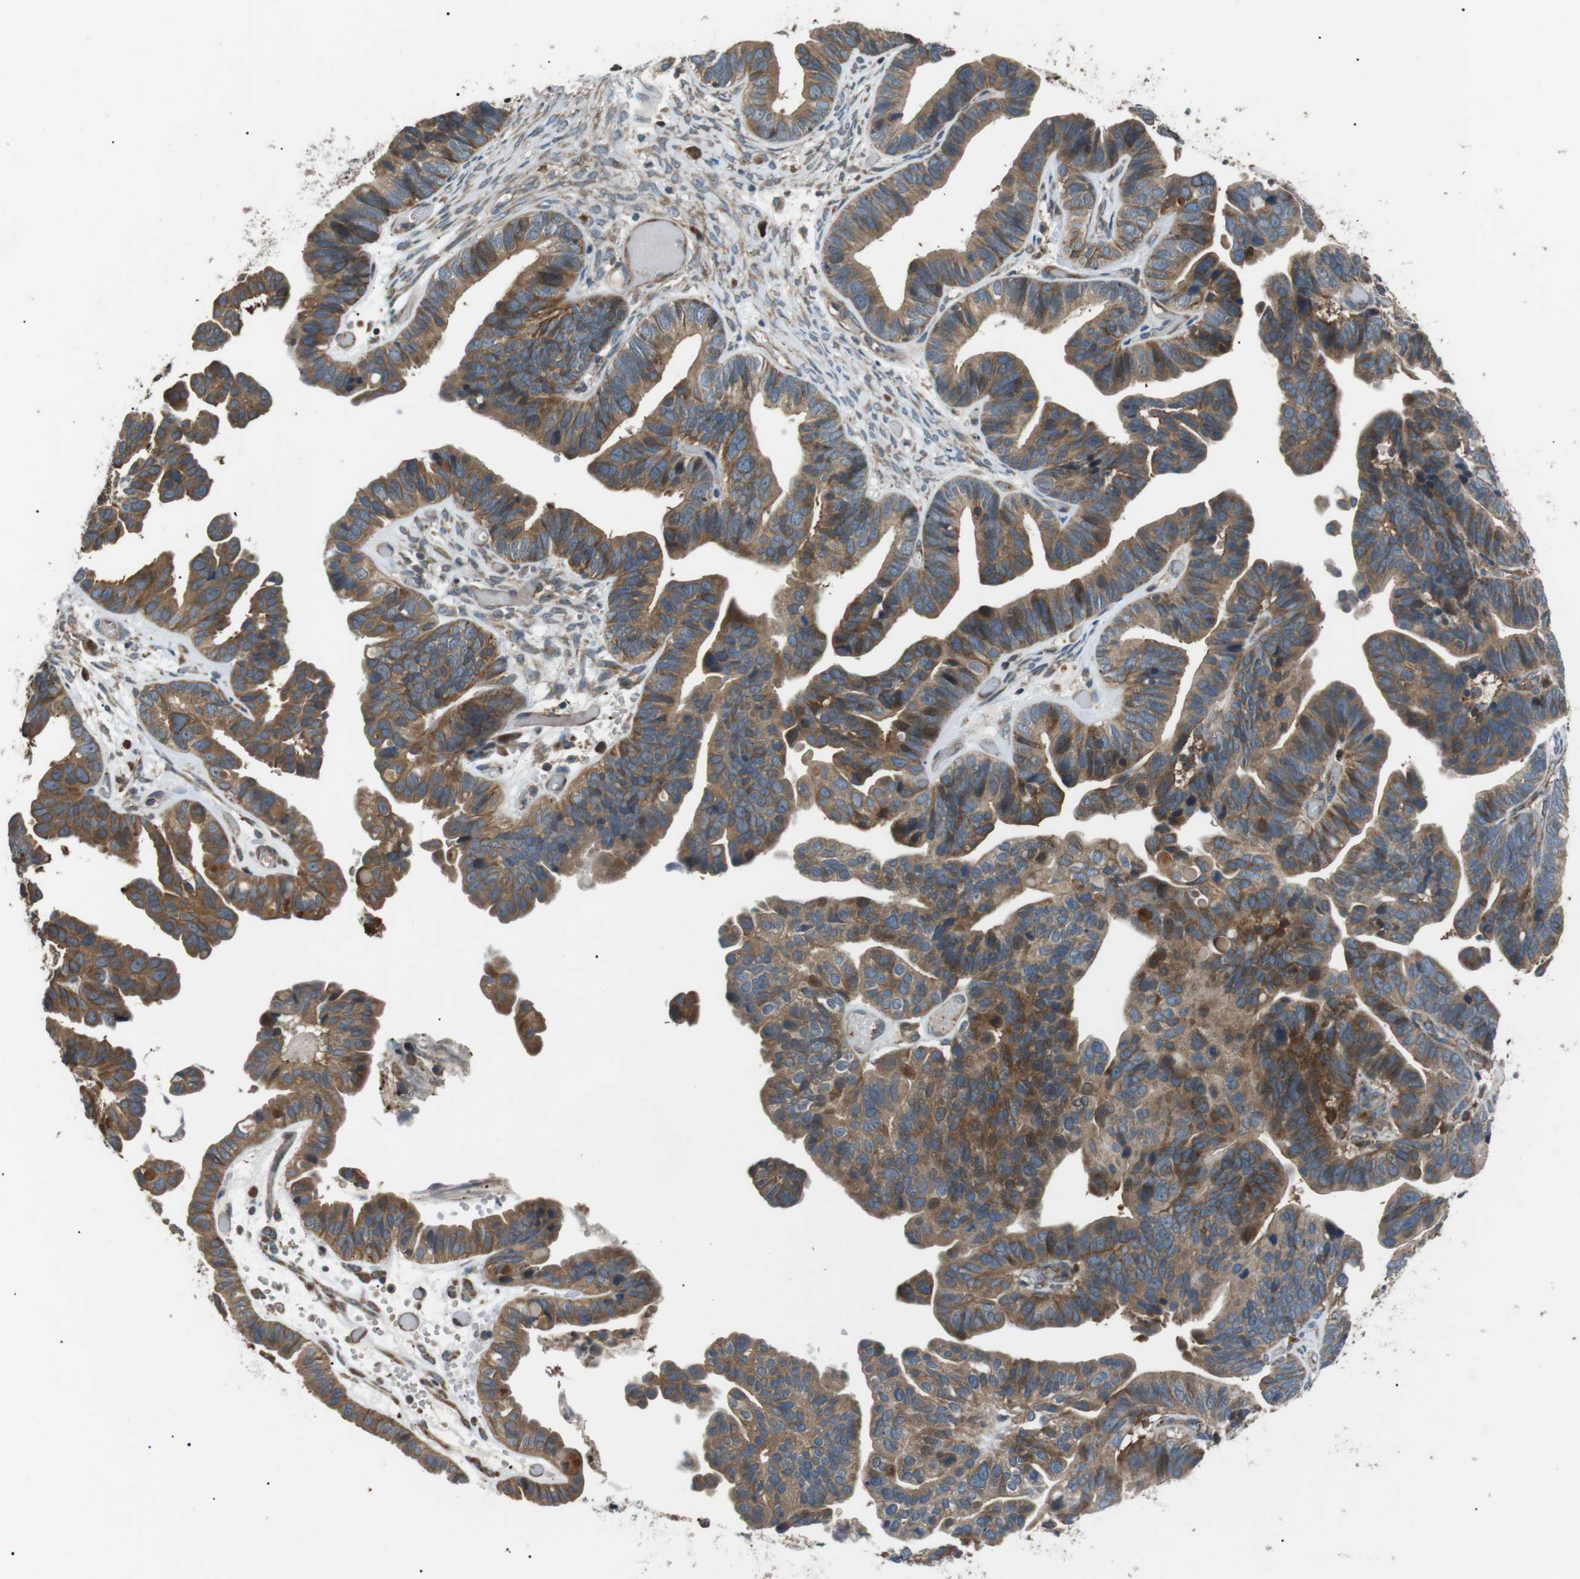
{"staining": {"intensity": "moderate", "quantity": ">75%", "location": "cytoplasmic/membranous"}, "tissue": "ovarian cancer", "cell_type": "Tumor cells", "image_type": "cancer", "snomed": [{"axis": "morphology", "description": "Cystadenocarcinoma, serous, NOS"}, {"axis": "topography", "description": "Ovary"}], "caption": "This image displays immunohistochemistry staining of human ovarian cancer (serous cystadenocarcinoma), with medium moderate cytoplasmic/membranous positivity in about >75% of tumor cells.", "gene": "GPR161", "patient": {"sex": "female", "age": 56}}